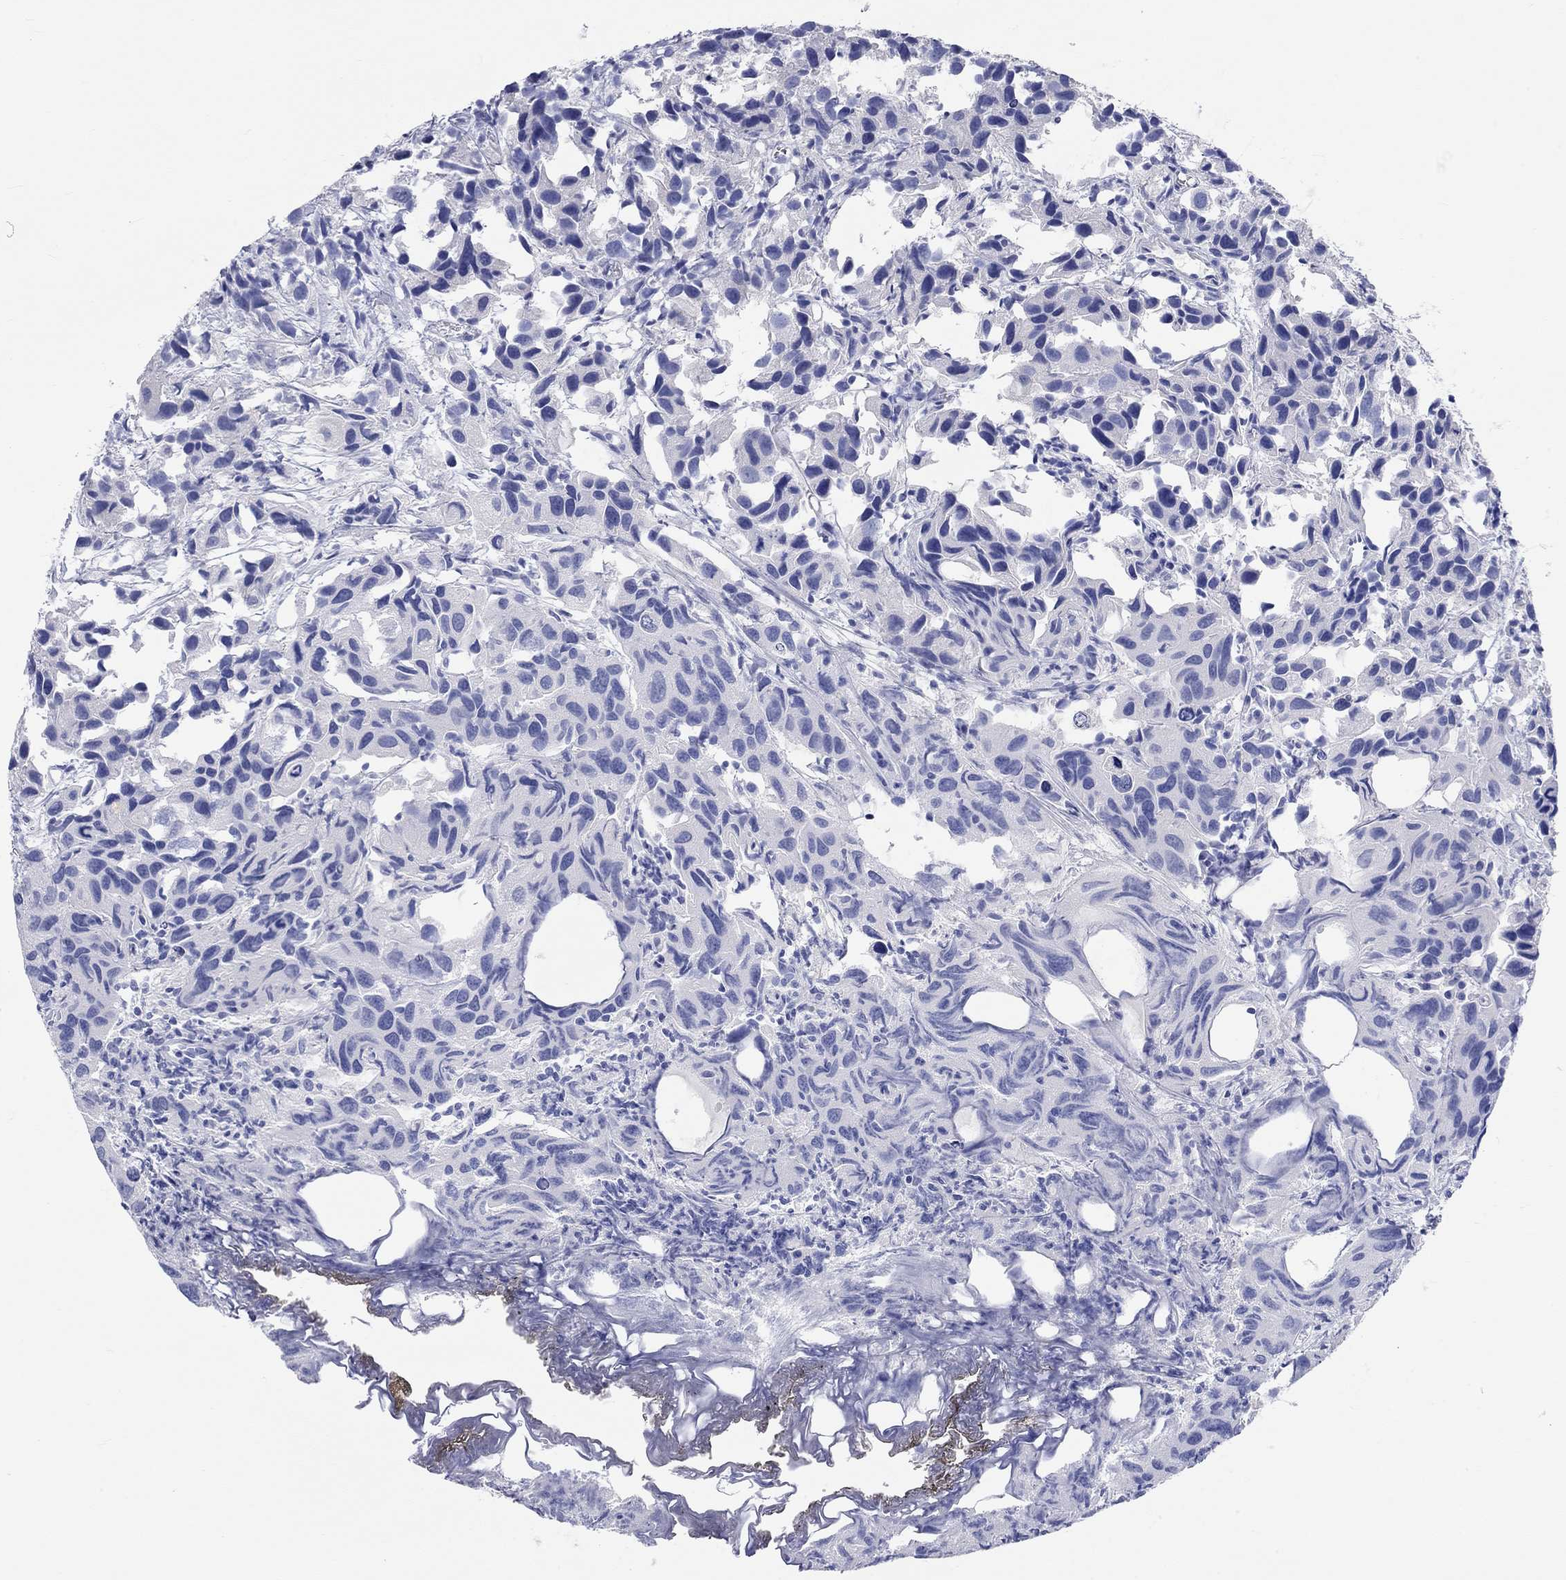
{"staining": {"intensity": "negative", "quantity": "none", "location": "none"}, "tissue": "urothelial cancer", "cell_type": "Tumor cells", "image_type": "cancer", "snomed": [{"axis": "morphology", "description": "Urothelial carcinoma, High grade"}, {"axis": "topography", "description": "Urinary bladder"}], "caption": "The IHC histopathology image has no significant positivity in tumor cells of urothelial cancer tissue.", "gene": "SPATA9", "patient": {"sex": "male", "age": 79}}